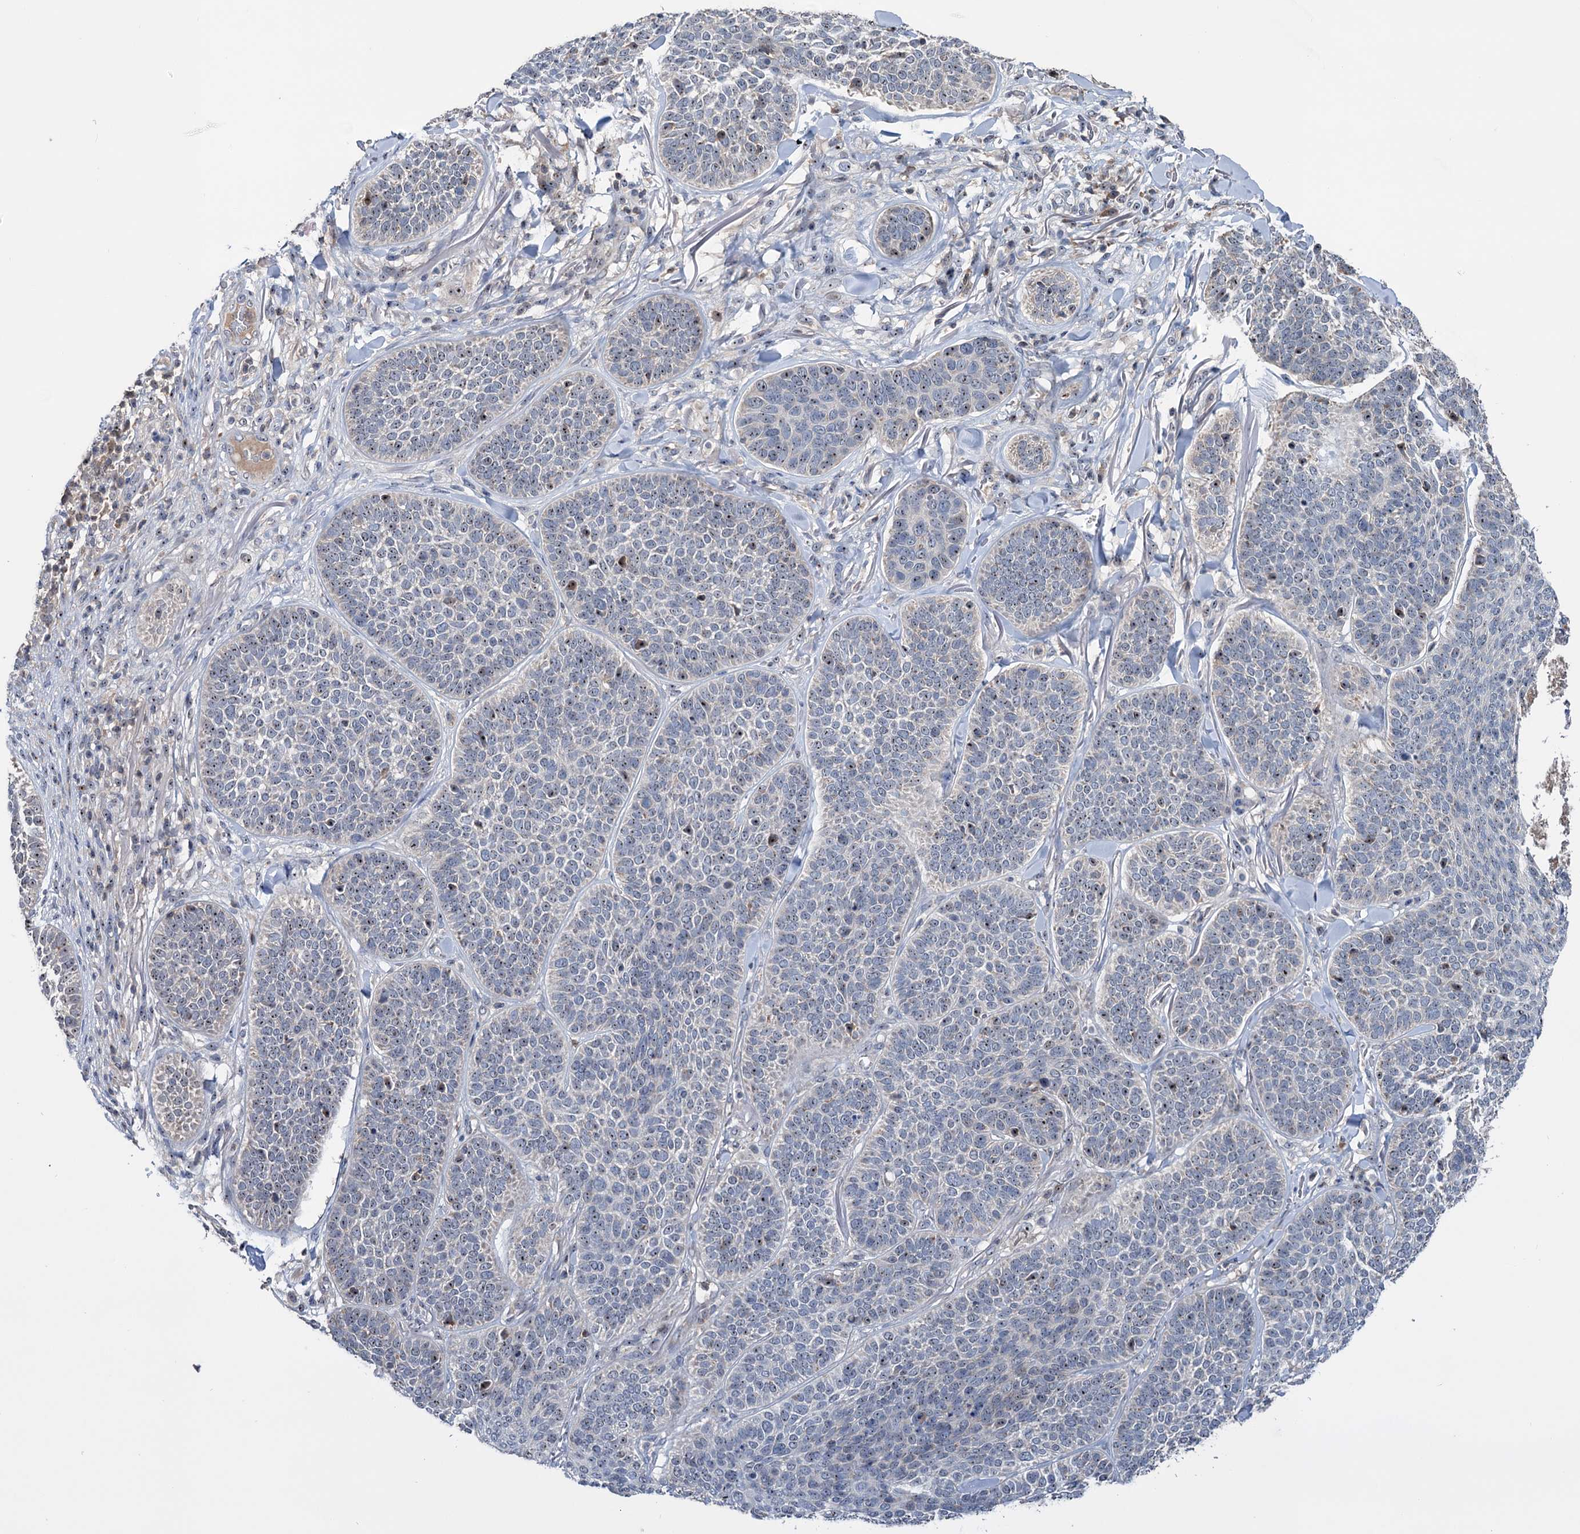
{"staining": {"intensity": "weak", "quantity": "25%-75%", "location": "nuclear"}, "tissue": "skin cancer", "cell_type": "Tumor cells", "image_type": "cancer", "snomed": [{"axis": "morphology", "description": "Basal cell carcinoma"}, {"axis": "topography", "description": "Skin"}], "caption": "Protein expression by IHC reveals weak nuclear staining in approximately 25%-75% of tumor cells in skin cancer (basal cell carcinoma).", "gene": "HTR3B", "patient": {"sex": "male", "age": 85}}